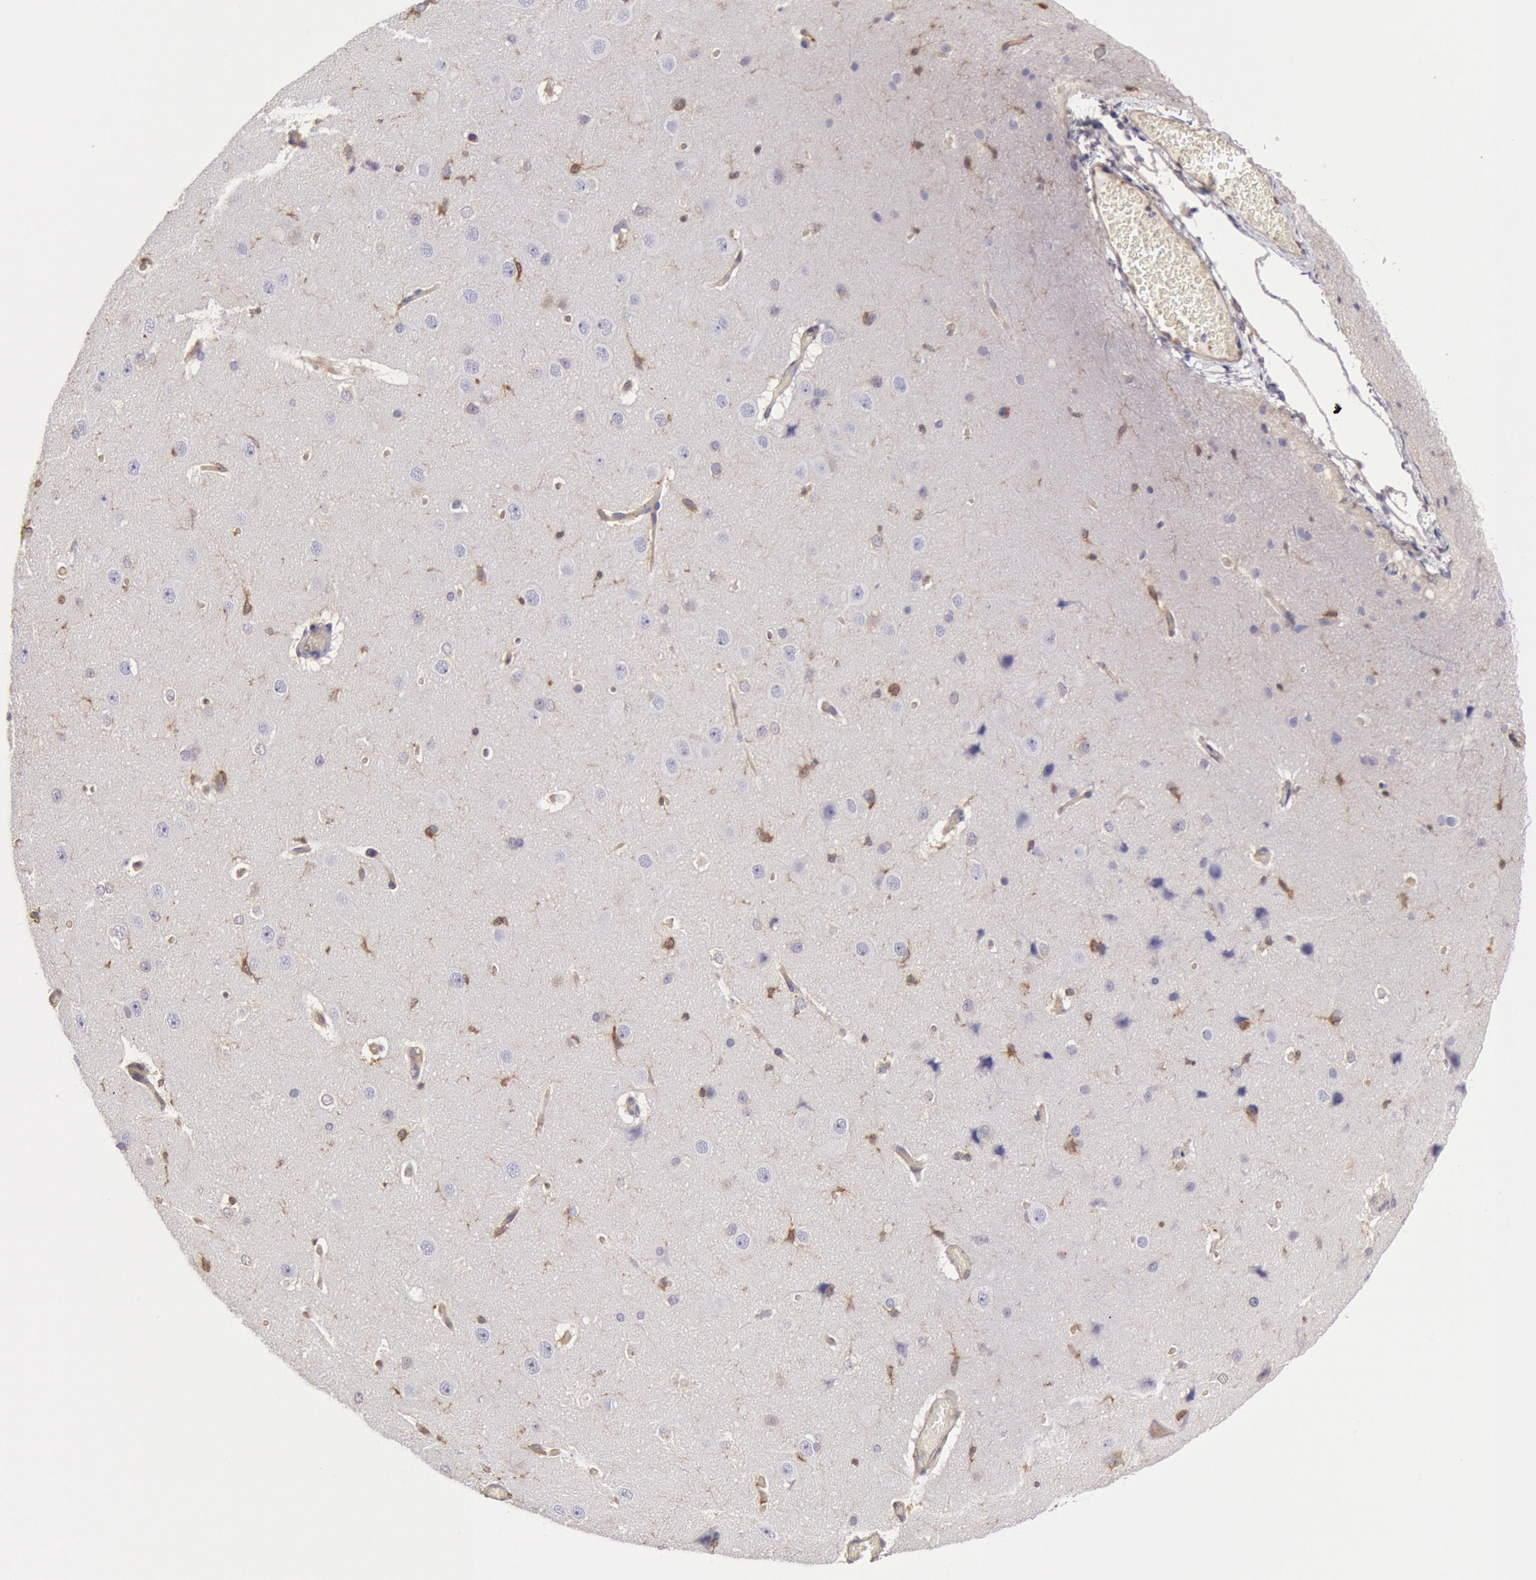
{"staining": {"intensity": "negative", "quantity": "none", "location": "none"}, "tissue": "cerebral cortex", "cell_type": "Endothelial cells", "image_type": "normal", "snomed": [{"axis": "morphology", "description": "Normal tissue, NOS"}, {"axis": "topography", "description": "Cerebral cortex"}], "caption": "This is an immunohistochemistry micrograph of unremarkable human cerebral cortex. There is no expression in endothelial cells.", "gene": "CCDC50", "patient": {"sex": "female", "age": 45}}